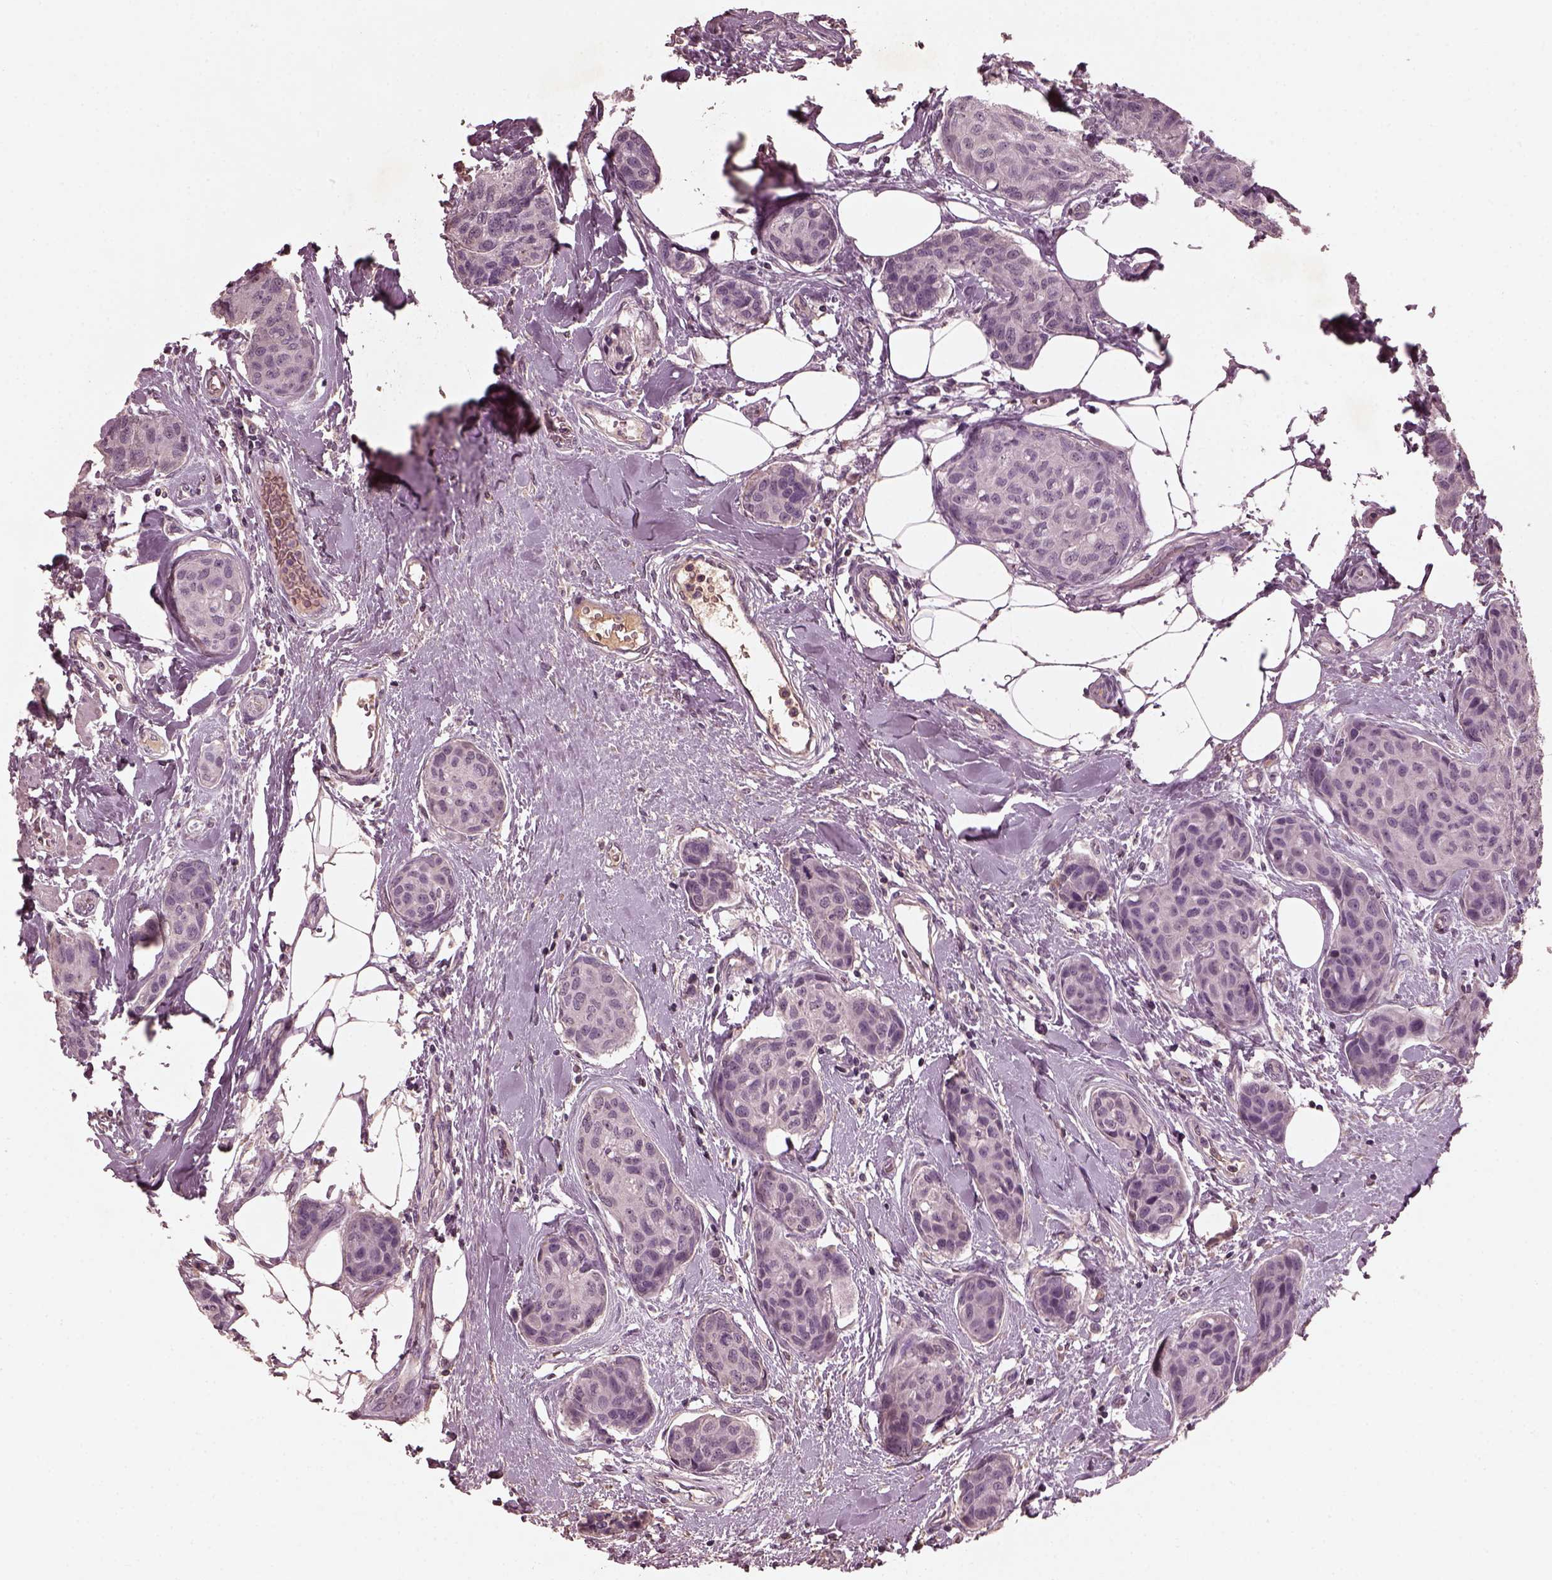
{"staining": {"intensity": "negative", "quantity": "none", "location": "none"}, "tissue": "breast cancer", "cell_type": "Tumor cells", "image_type": "cancer", "snomed": [{"axis": "morphology", "description": "Duct carcinoma"}, {"axis": "topography", "description": "Breast"}], "caption": "Immunohistochemical staining of breast cancer (infiltrating ductal carcinoma) displays no significant expression in tumor cells. (DAB (3,3'-diaminobenzidine) immunohistochemistry visualized using brightfield microscopy, high magnification).", "gene": "FRRS1L", "patient": {"sex": "female", "age": 80}}